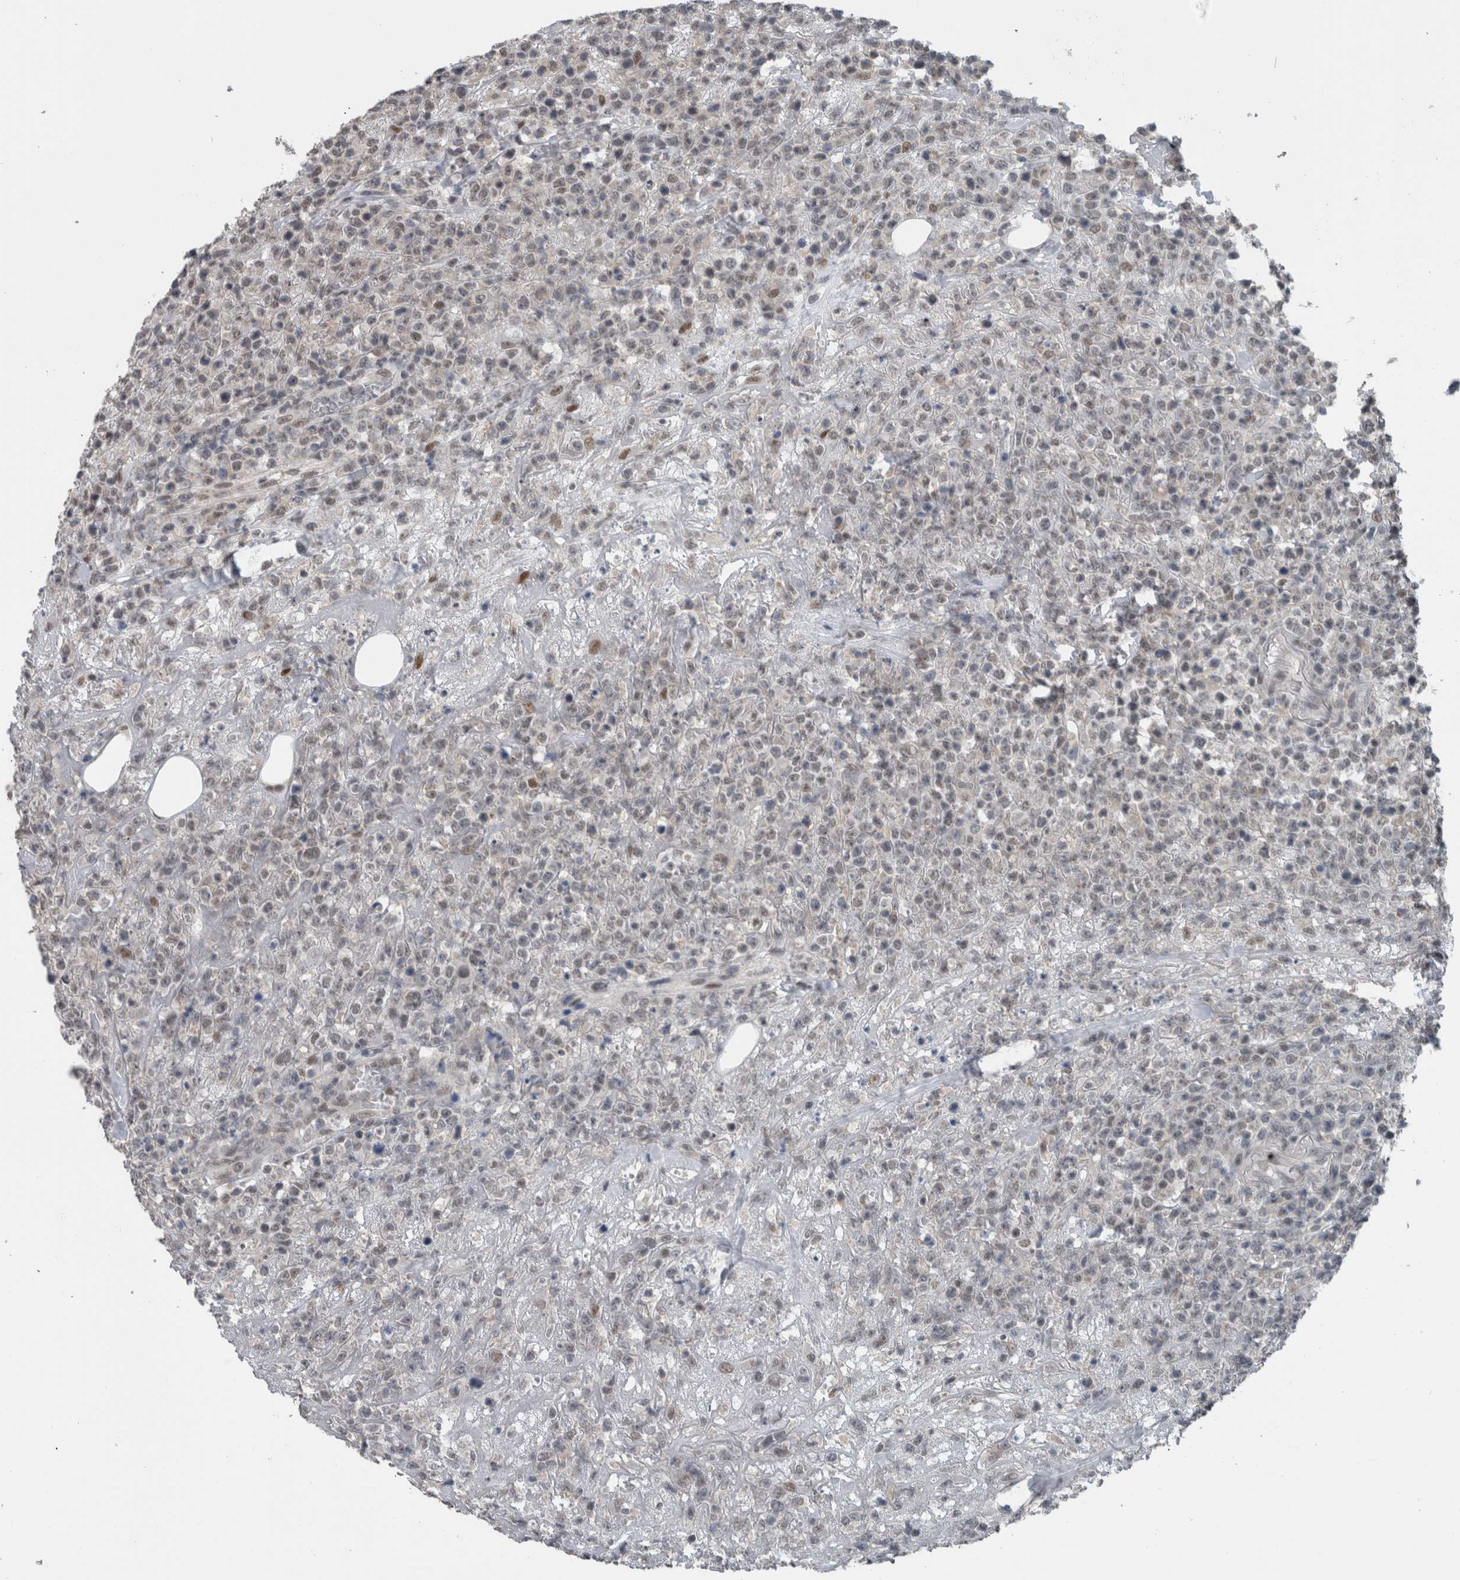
{"staining": {"intensity": "weak", "quantity": "<25%", "location": "nuclear"}, "tissue": "lymphoma", "cell_type": "Tumor cells", "image_type": "cancer", "snomed": [{"axis": "morphology", "description": "Malignant lymphoma, non-Hodgkin's type, High grade"}, {"axis": "topography", "description": "Colon"}], "caption": "Tumor cells show no significant protein expression in high-grade malignant lymphoma, non-Hodgkin's type. (Immunohistochemistry, brightfield microscopy, high magnification).", "gene": "ZBTB21", "patient": {"sex": "female", "age": 53}}